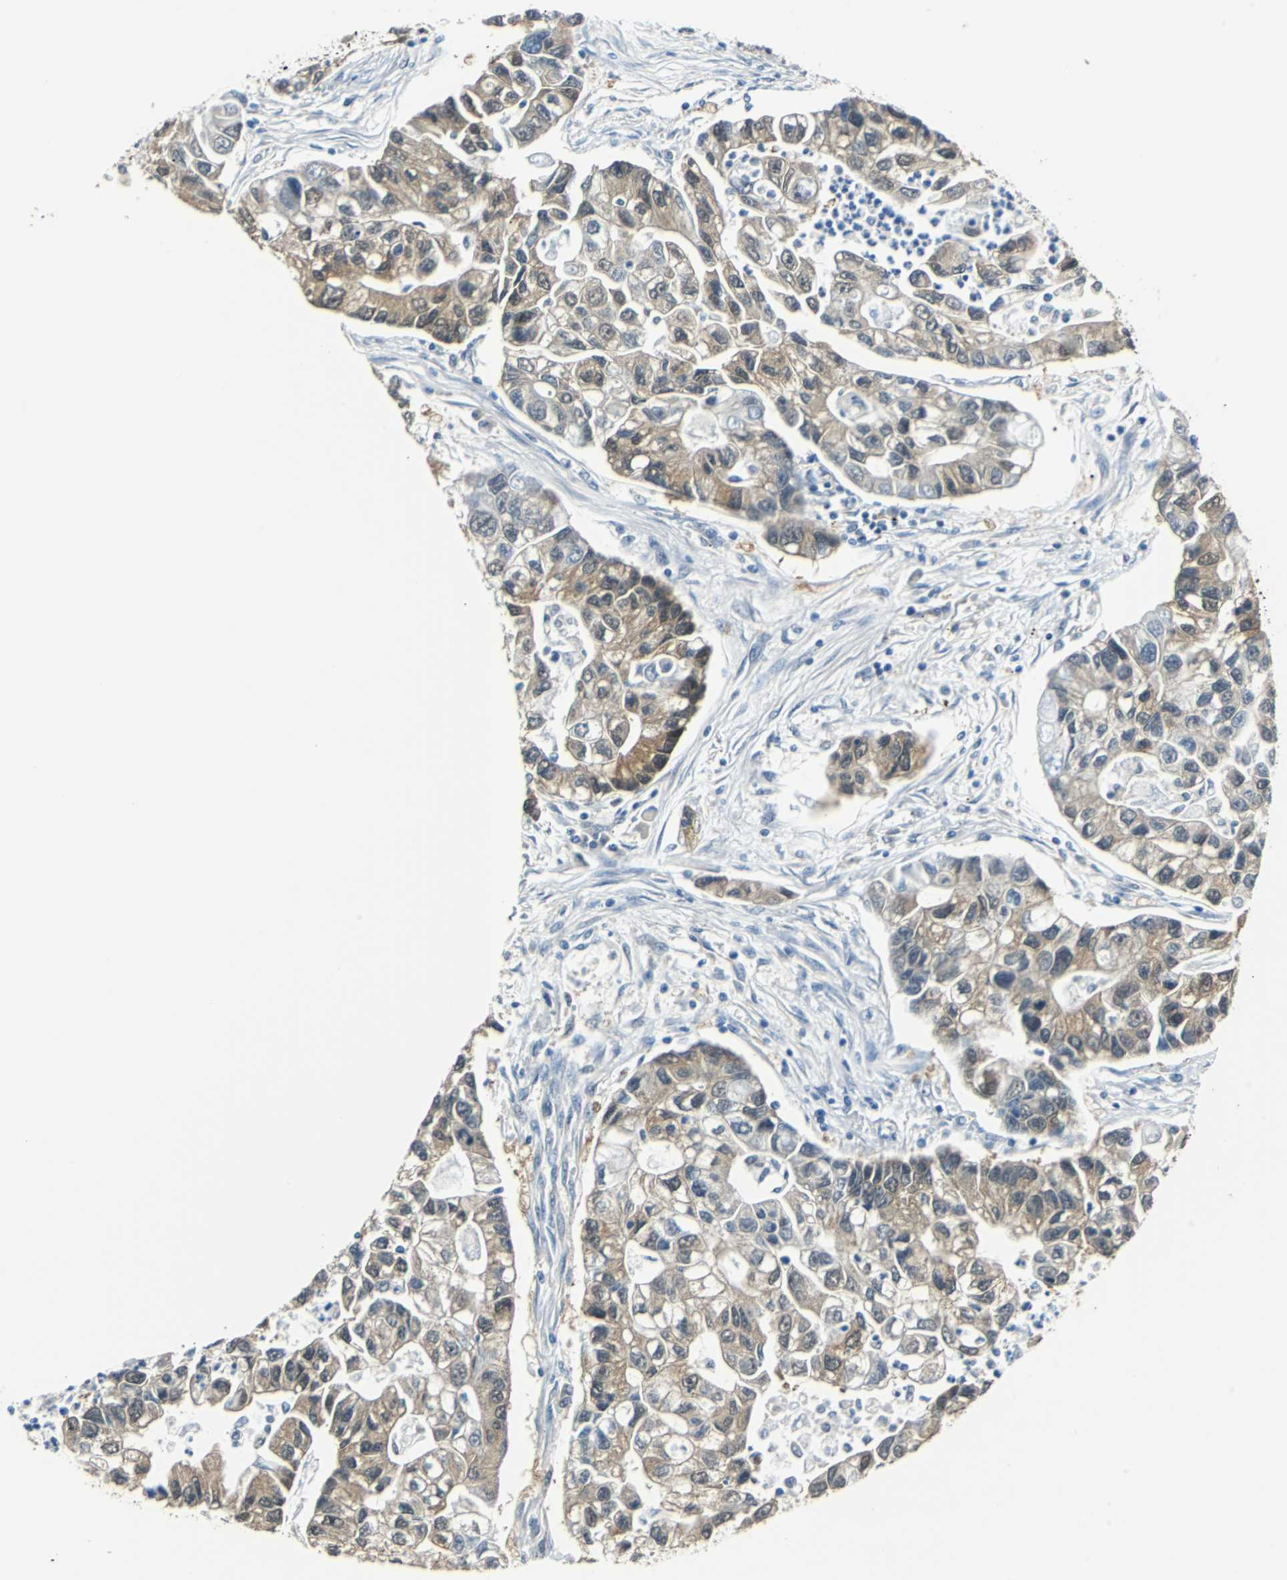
{"staining": {"intensity": "moderate", "quantity": ">75%", "location": "cytoplasmic/membranous"}, "tissue": "lung cancer", "cell_type": "Tumor cells", "image_type": "cancer", "snomed": [{"axis": "morphology", "description": "Adenocarcinoma, NOS"}, {"axis": "topography", "description": "Lung"}], "caption": "Protein expression analysis of human adenocarcinoma (lung) reveals moderate cytoplasmic/membranous expression in approximately >75% of tumor cells.", "gene": "FKBP4", "patient": {"sex": "female", "age": 51}}